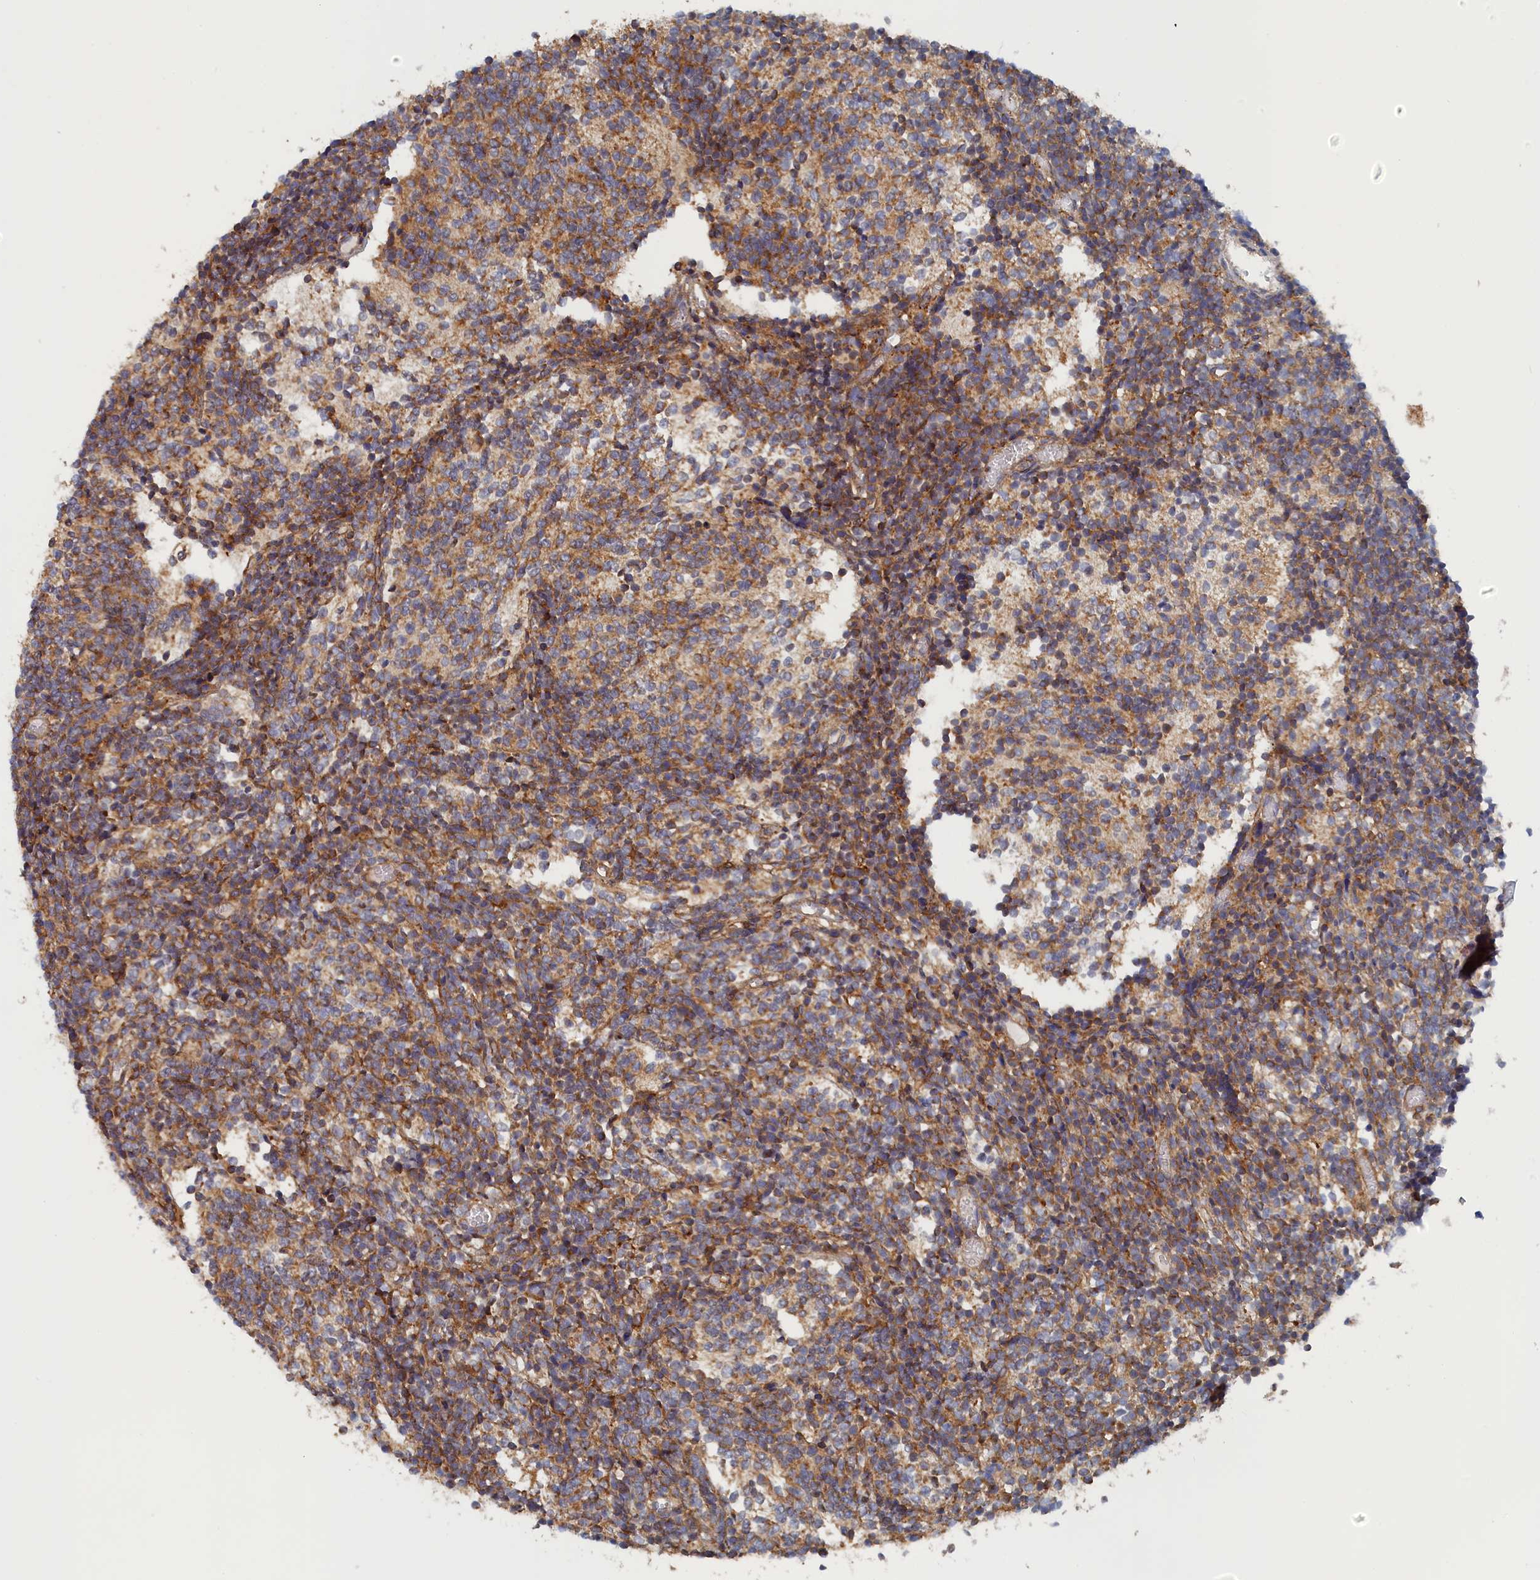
{"staining": {"intensity": "moderate", "quantity": "25%-75%", "location": "cytoplasmic/membranous"}, "tissue": "glioma", "cell_type": "Tumor cells", "image_type": "cancer", "snomed": [{"axis": "morphology", "description": "Glioma, malignant, Low grade"}, {"axis": "topography", "description": "Brain"}], "caption": "Protein staining demonstrates moderate cytoplasmic/membranous positivity in about 25%-75% of tumor cells in glioma.", "gene": "TMEM196", "patient": {"sex": "female", "age": 1}}